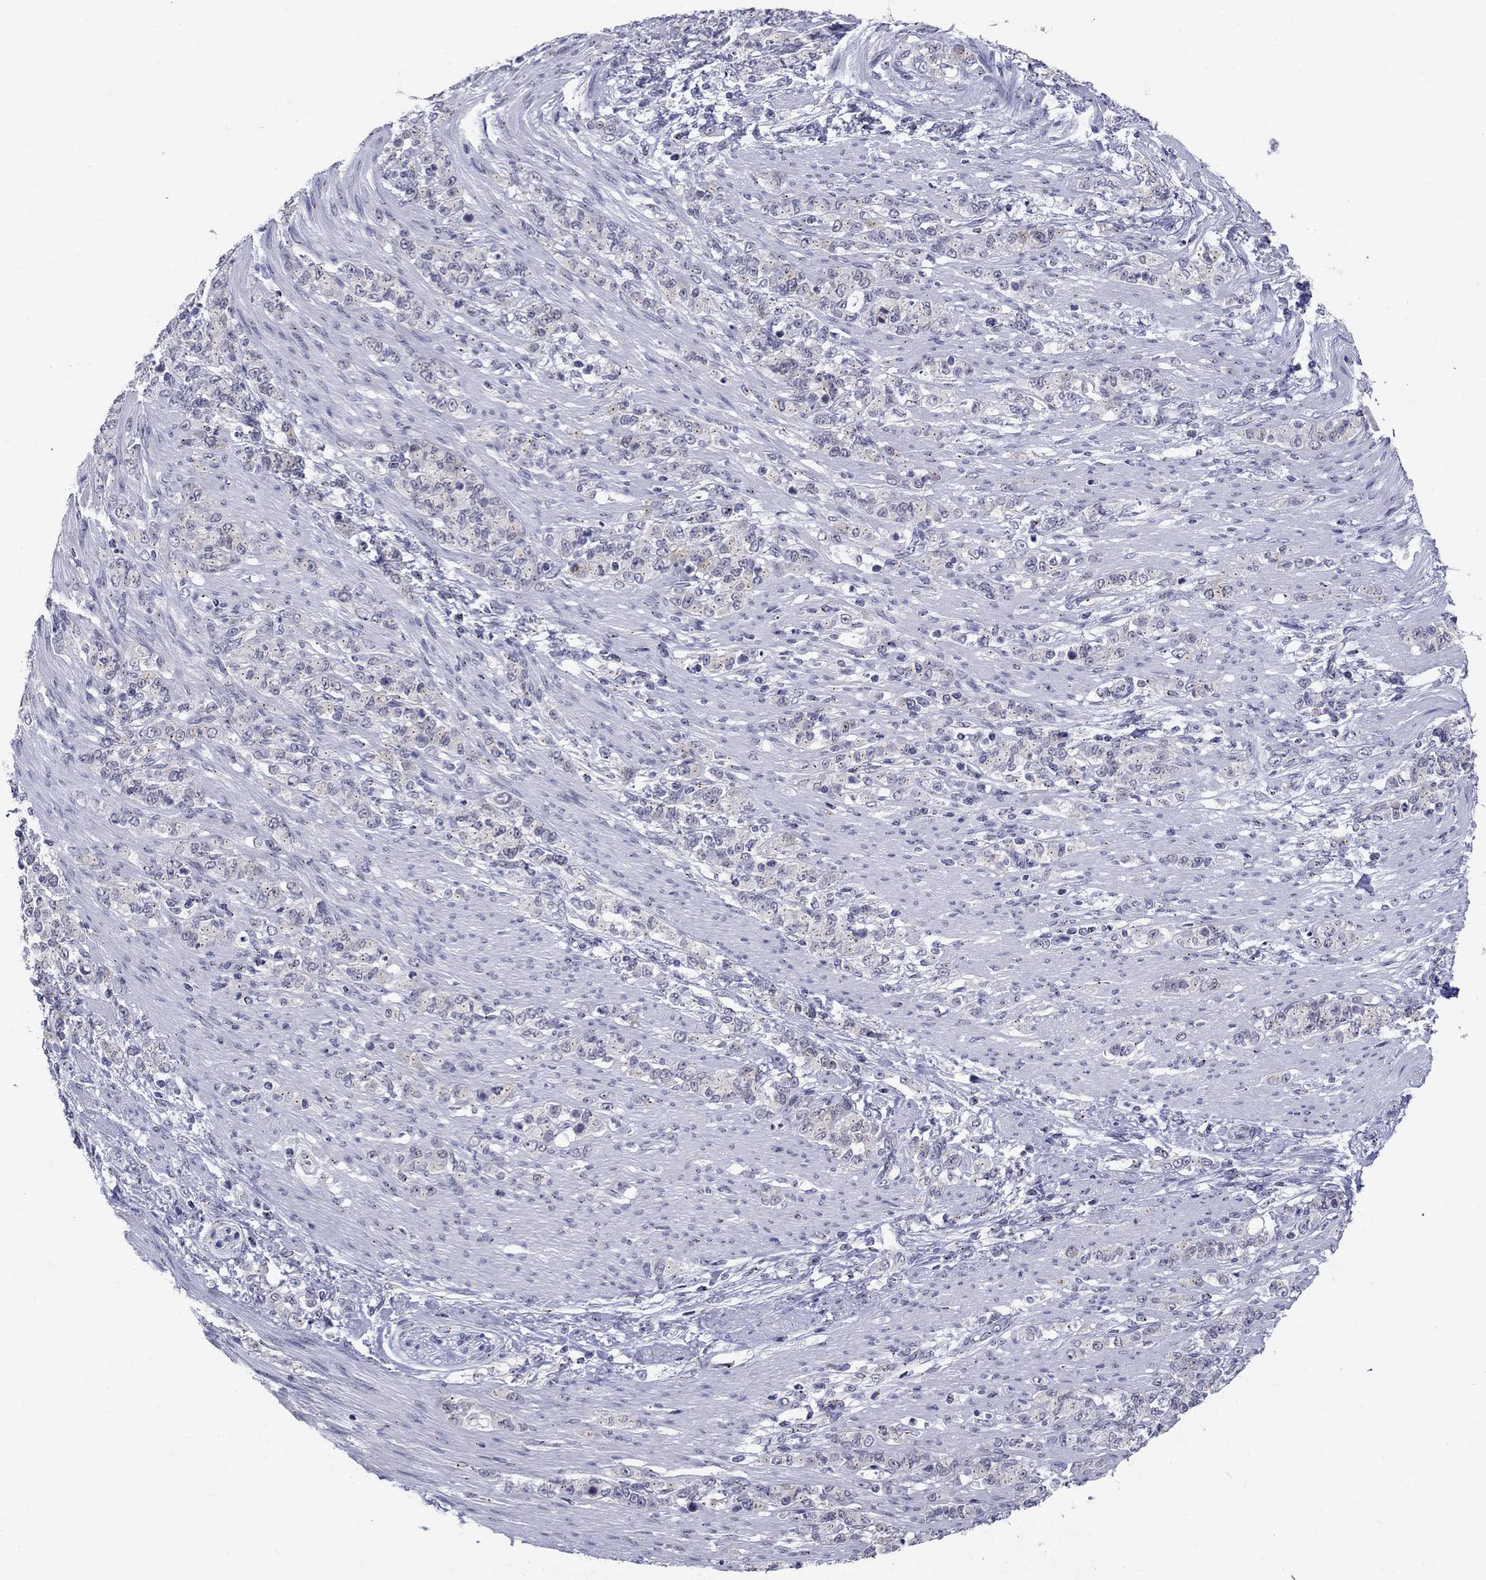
{"staining": {"intensity": "negative", "quantity": "none", "location": "none"}, "tissue": "stomach cancer", "cell_type": "Tumor cells", "image_type": "cancer", "snomed": [{"axis": "morphology", "description": "Normal tissue, NOS"}, {"axis": "morphology", "description": "Adenocarcinoma, NOS"}, {"axis": "topography", "description": "Stomach"}], "caption": "Tumor cells are negative for protein expression in human stomach cancer.", "gene": "CEP43", "patient": {"sex": "female", "age": 79}}